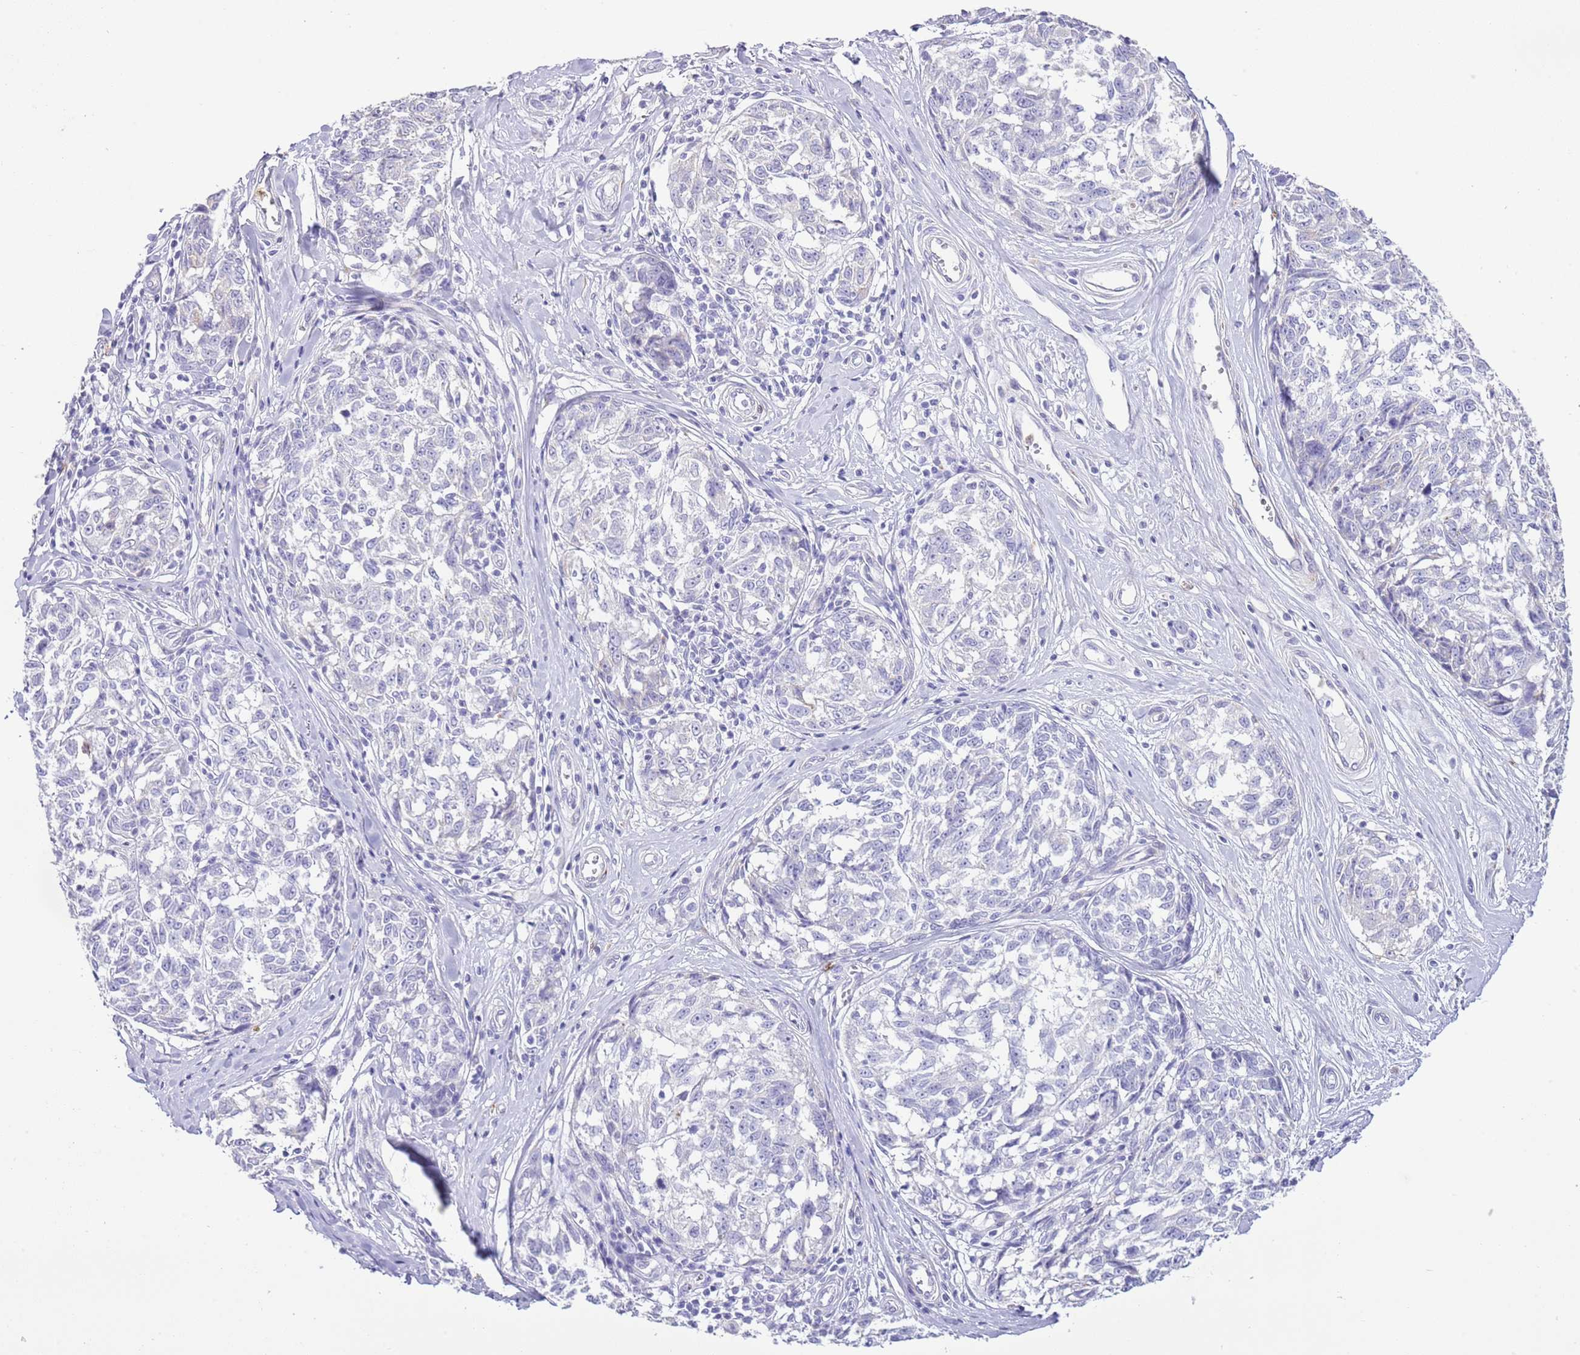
{"staining": {"intensity": "negative", "quantity": "none", "location": "none"}, "tissue": "melanoma", "cell_type": "Tumor cells", "image_type": "cancer", "snomed": [{"axis": "morphology", "description": "Normal tissue, NOS"}, {"axis": "morphology", "description": "Malignant melanoma, NOS"}, {"axis": "topography", "description": "Skin"}], "caption": "The immunohistochemistry (IHC) photomicrograph has no significant expression in tumor cells of melanoma tissue. The staining is performed using DAB (3,3'-diaminobenzidine) brown chromogen with nuclei counter-stained in using hematoxylin.", "gene": "OR2Z1", "patient": {"sex": "female", "age": 64}}